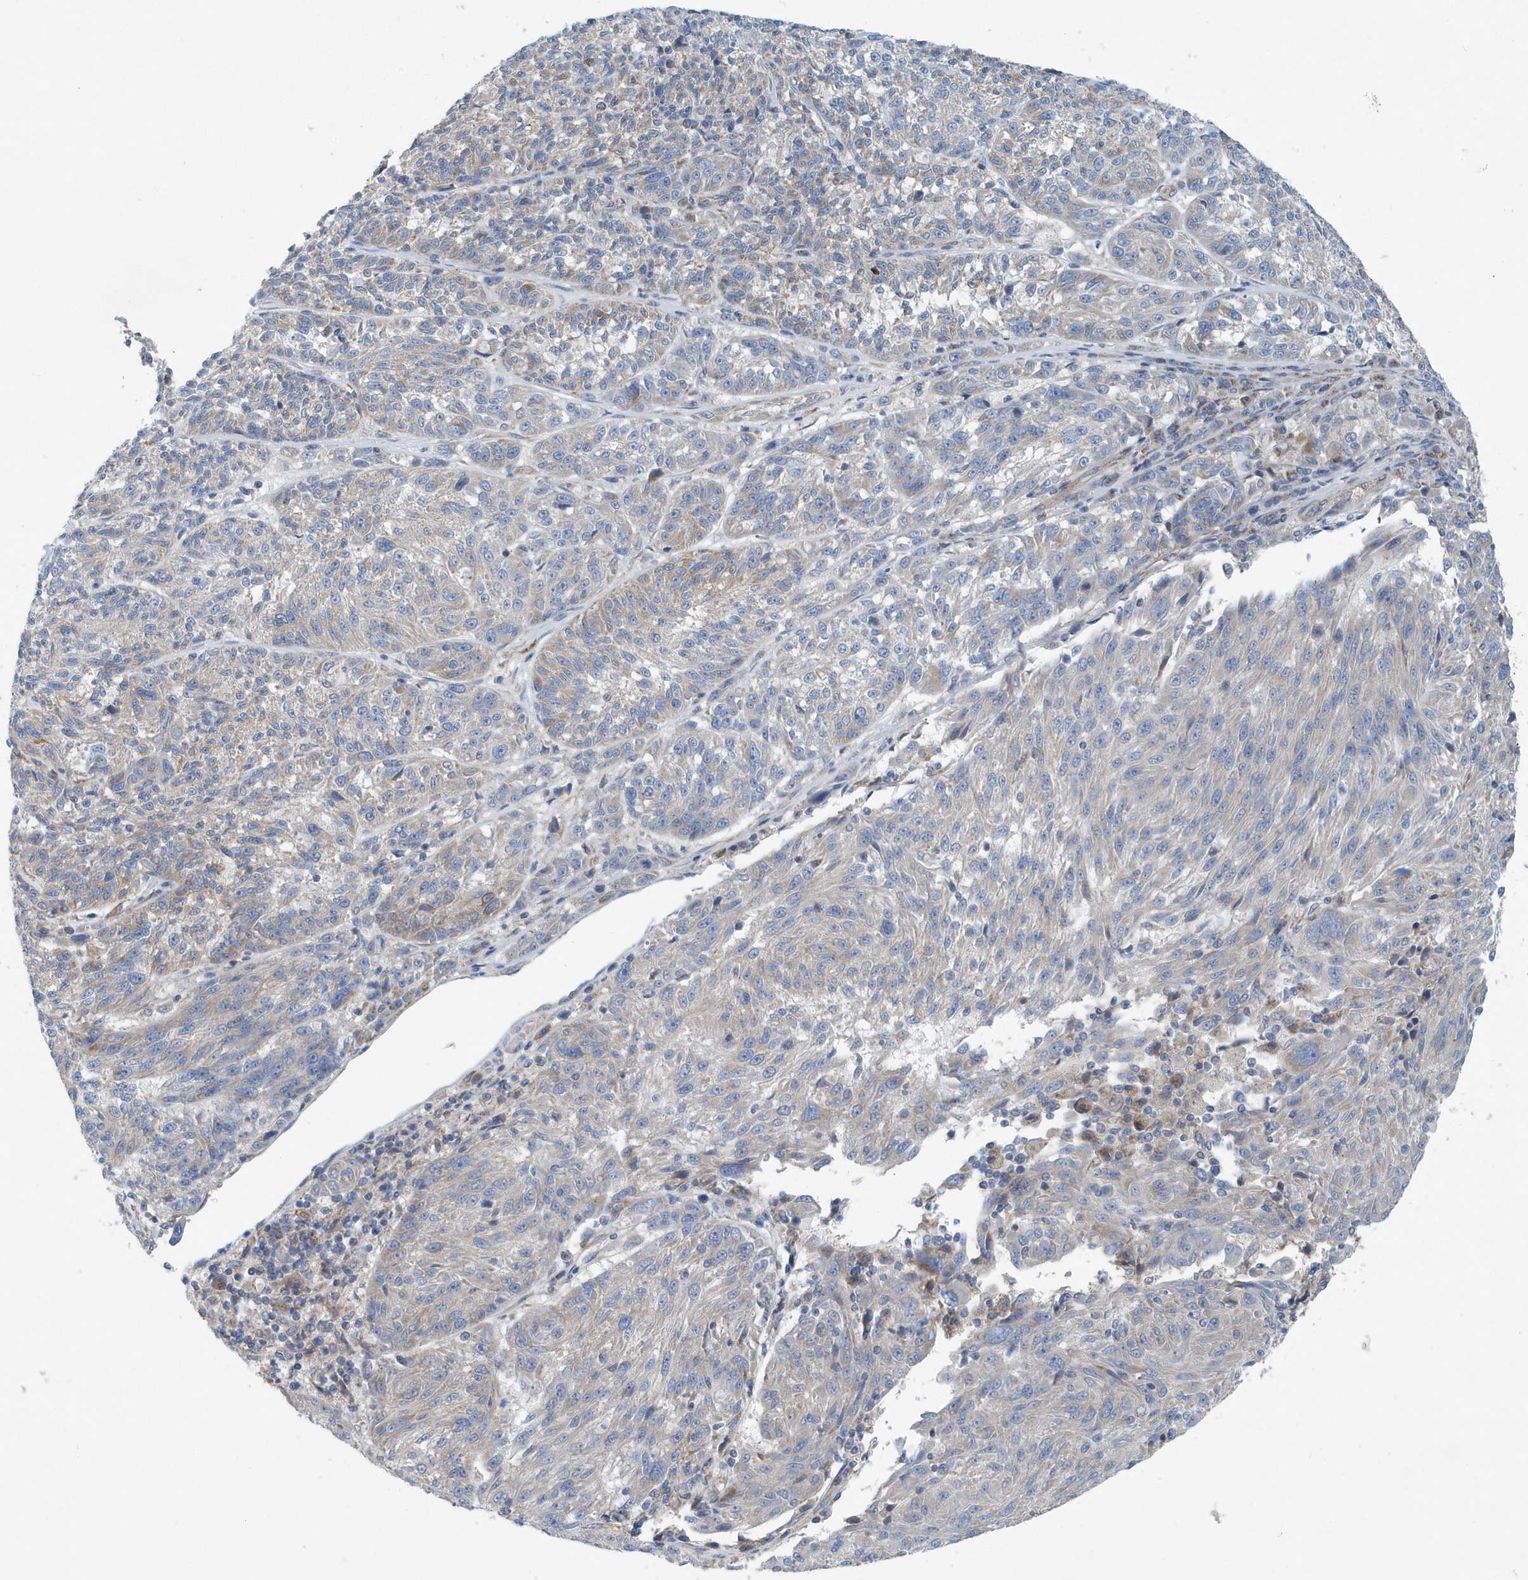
{"staining": {"intensity": "weak", "quantity": "<25%", "location": "cytoplasmic/membranous"}, "tissue": "melanoma", "cell_type": "Tumor cells", "image_type": "cancer", "snomed": [{"axis": "morphology", "description": "Malignant melanoma, NOS"}, {"axis": "topography", "description": "Skin"}], "caption": "Tumor cells show no significant staining in melanoma.", "gene": "PPM1M", "patient": {"sex": "male", "age": 53}}